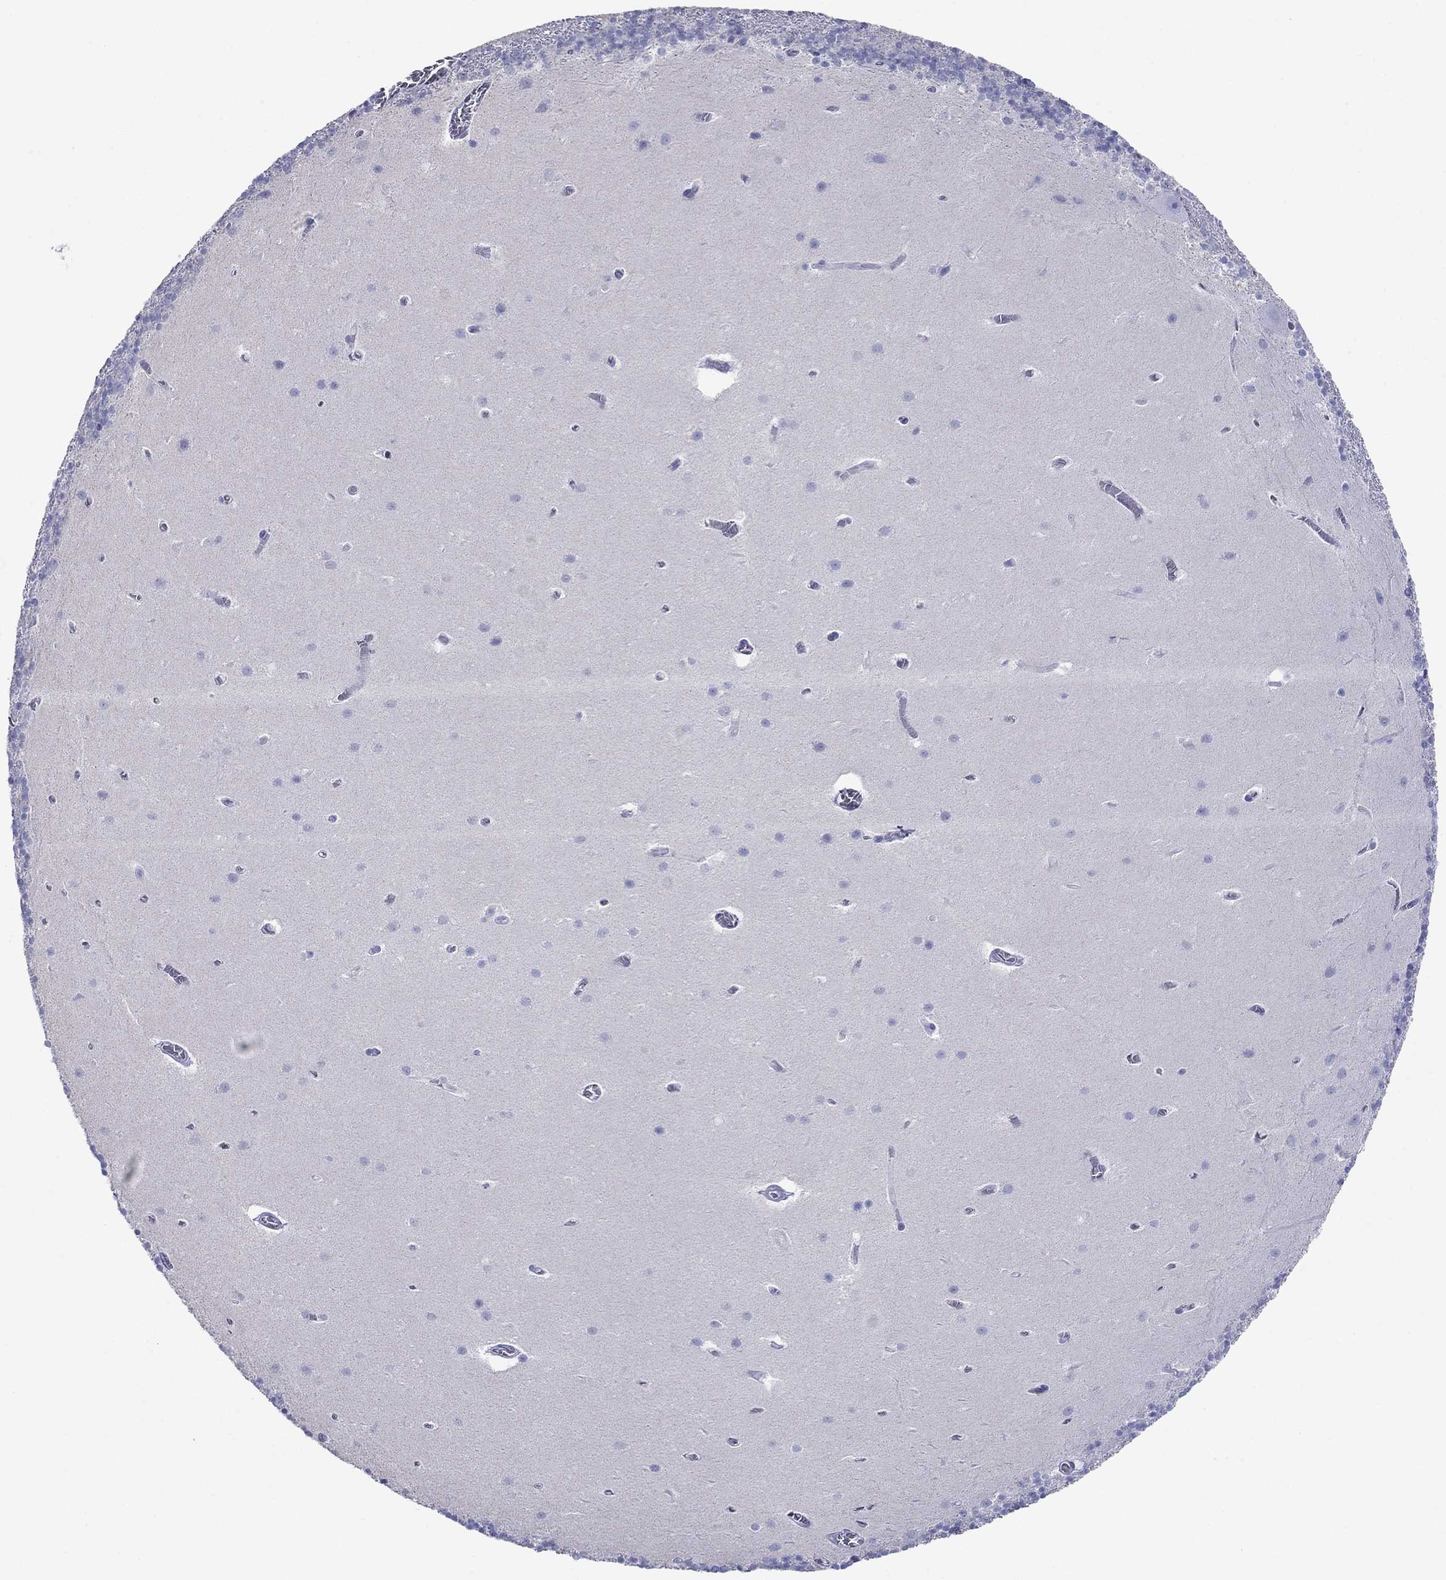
{"staining": {"intensity": "negative", "quantity": "none", "location": "none"}, "tissue": "cerebellum", "cell_type": "Cells in granular layer", "image_type": "normal", "snomed": [{"axis": "morphology", "description": "Normal tissue, NOS"}, {"axis": "topography", "description": "Cerebellum"}], "caption": "A high-resolution photomicrograph shows immunohistochemistry (IHC) staining of normal cerebellum, which exhibits no significant positivity in cells in granular layer.", "gene": "ATP4A", "patient": {"sex": "male", "age": 70}}